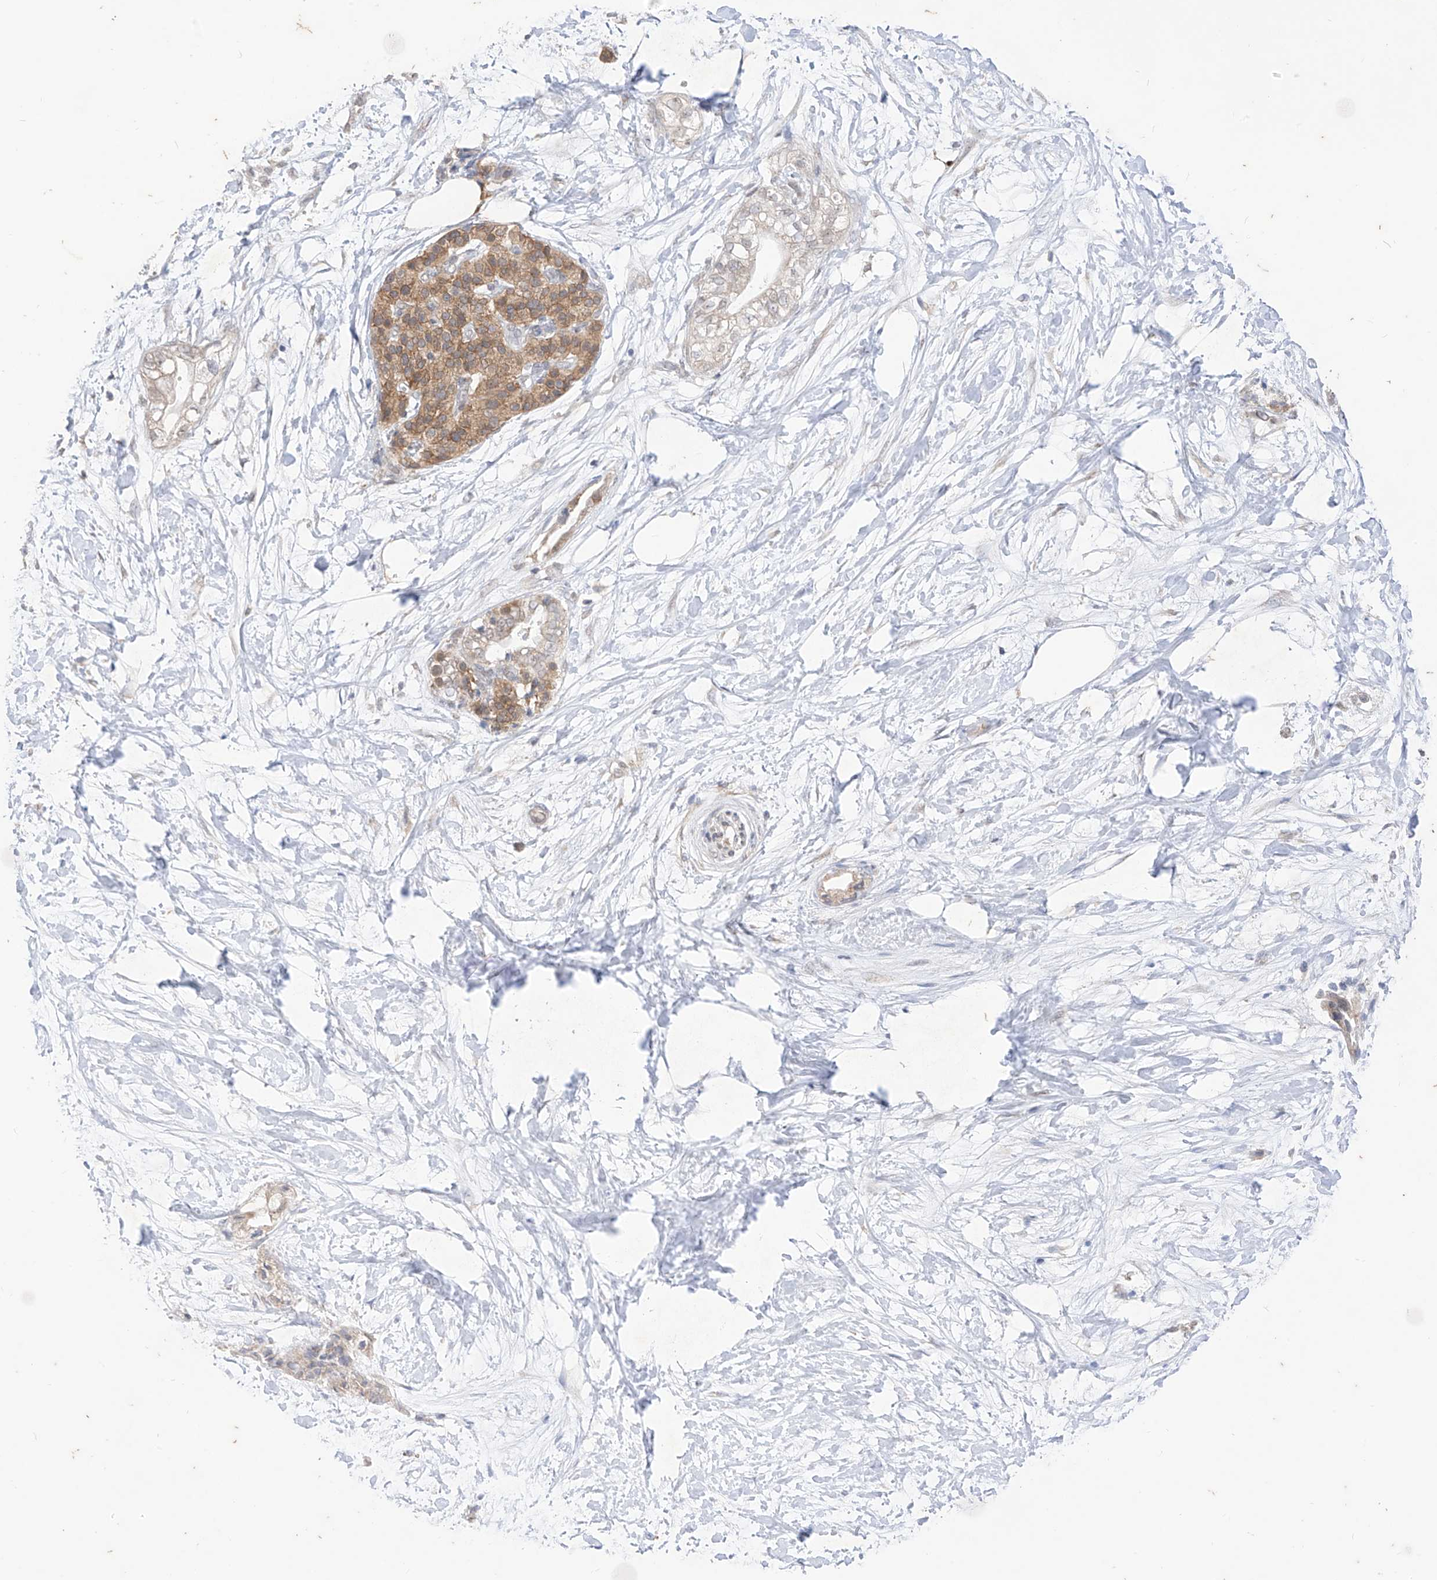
{"staining": {"intensity": "weak", "quantity": "<25%", "location": "cytoplasmic/membranous"}, "tissue": "pancreatic cancer", "cell_type": "Tumor cells", "image_type": "cancer", "snomed": [{"axis": "morphology", "description": "Adenocarcinoma, NOS"}, {"axis": "topography", "description": "Pancreas"}], "caption": "Immunohistochemistry (IHC) histopathology image of human adenocarcinoma (pancreatic) stained for a protein (brown), which reveals no positivity in tumor cells.", "gene": "MTUS2", "patient": {"sex": "male", "age": 68}}